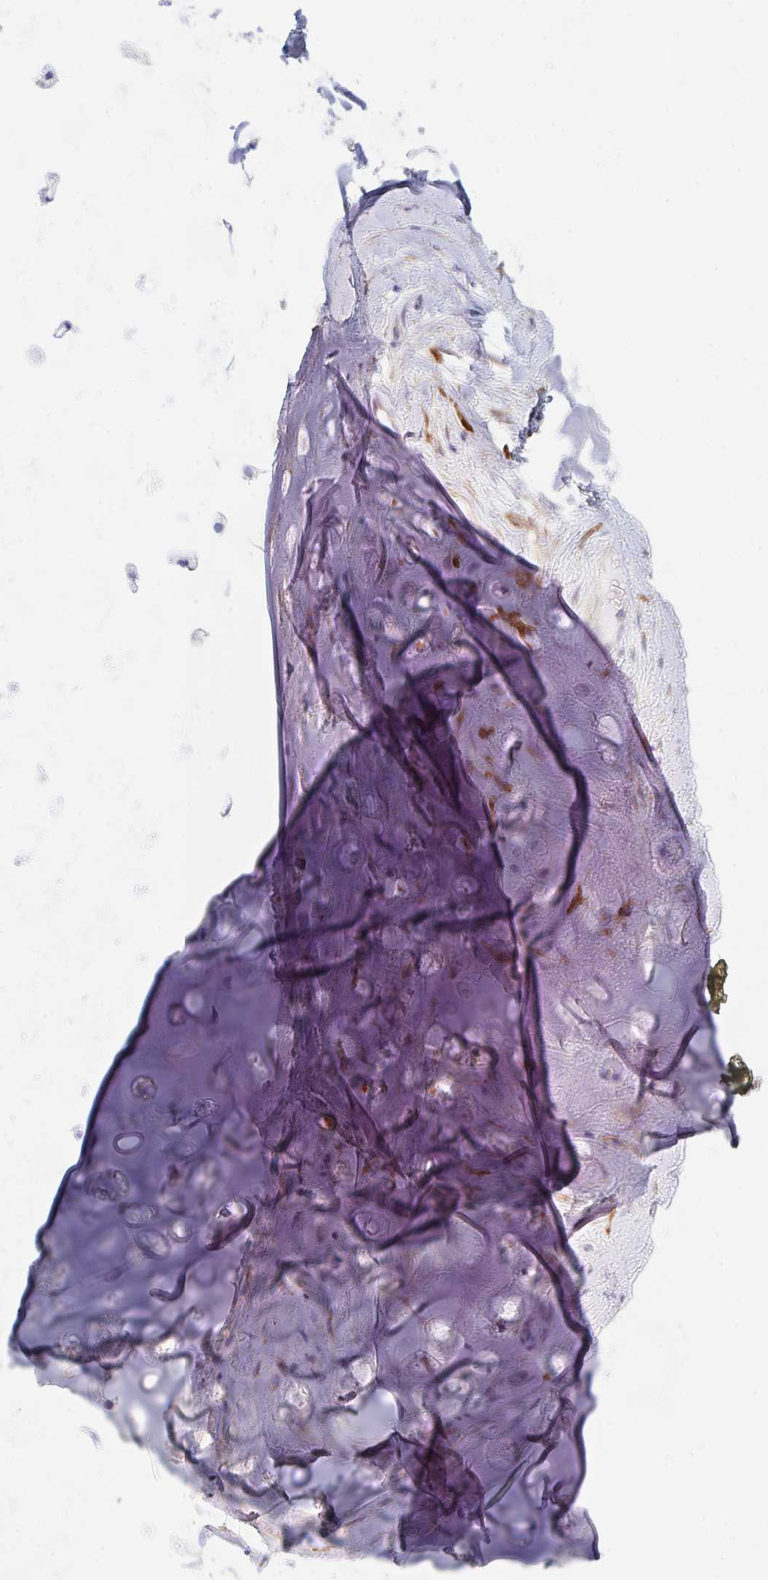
{"staining": {"intensity": "negative", "quantity": "none", "location": "none"}, "tissue": "adipose tissue", "cell_type": "Adipocytes", "image_type": "normal", "snomed": [{"axis": "morphology", "description": "Normal tissue, NOS"}, {"axis": "topography", "description": "Cartilage tissue"}, {"axis": "topography", "description": "Bronchus"}], "caption": "DAB immunohistochemical staining of benign adipose tissue shows no significant expression in adipocytes.", "gene": "DAB2", "patient": {"sex": "male", "age": 64}}